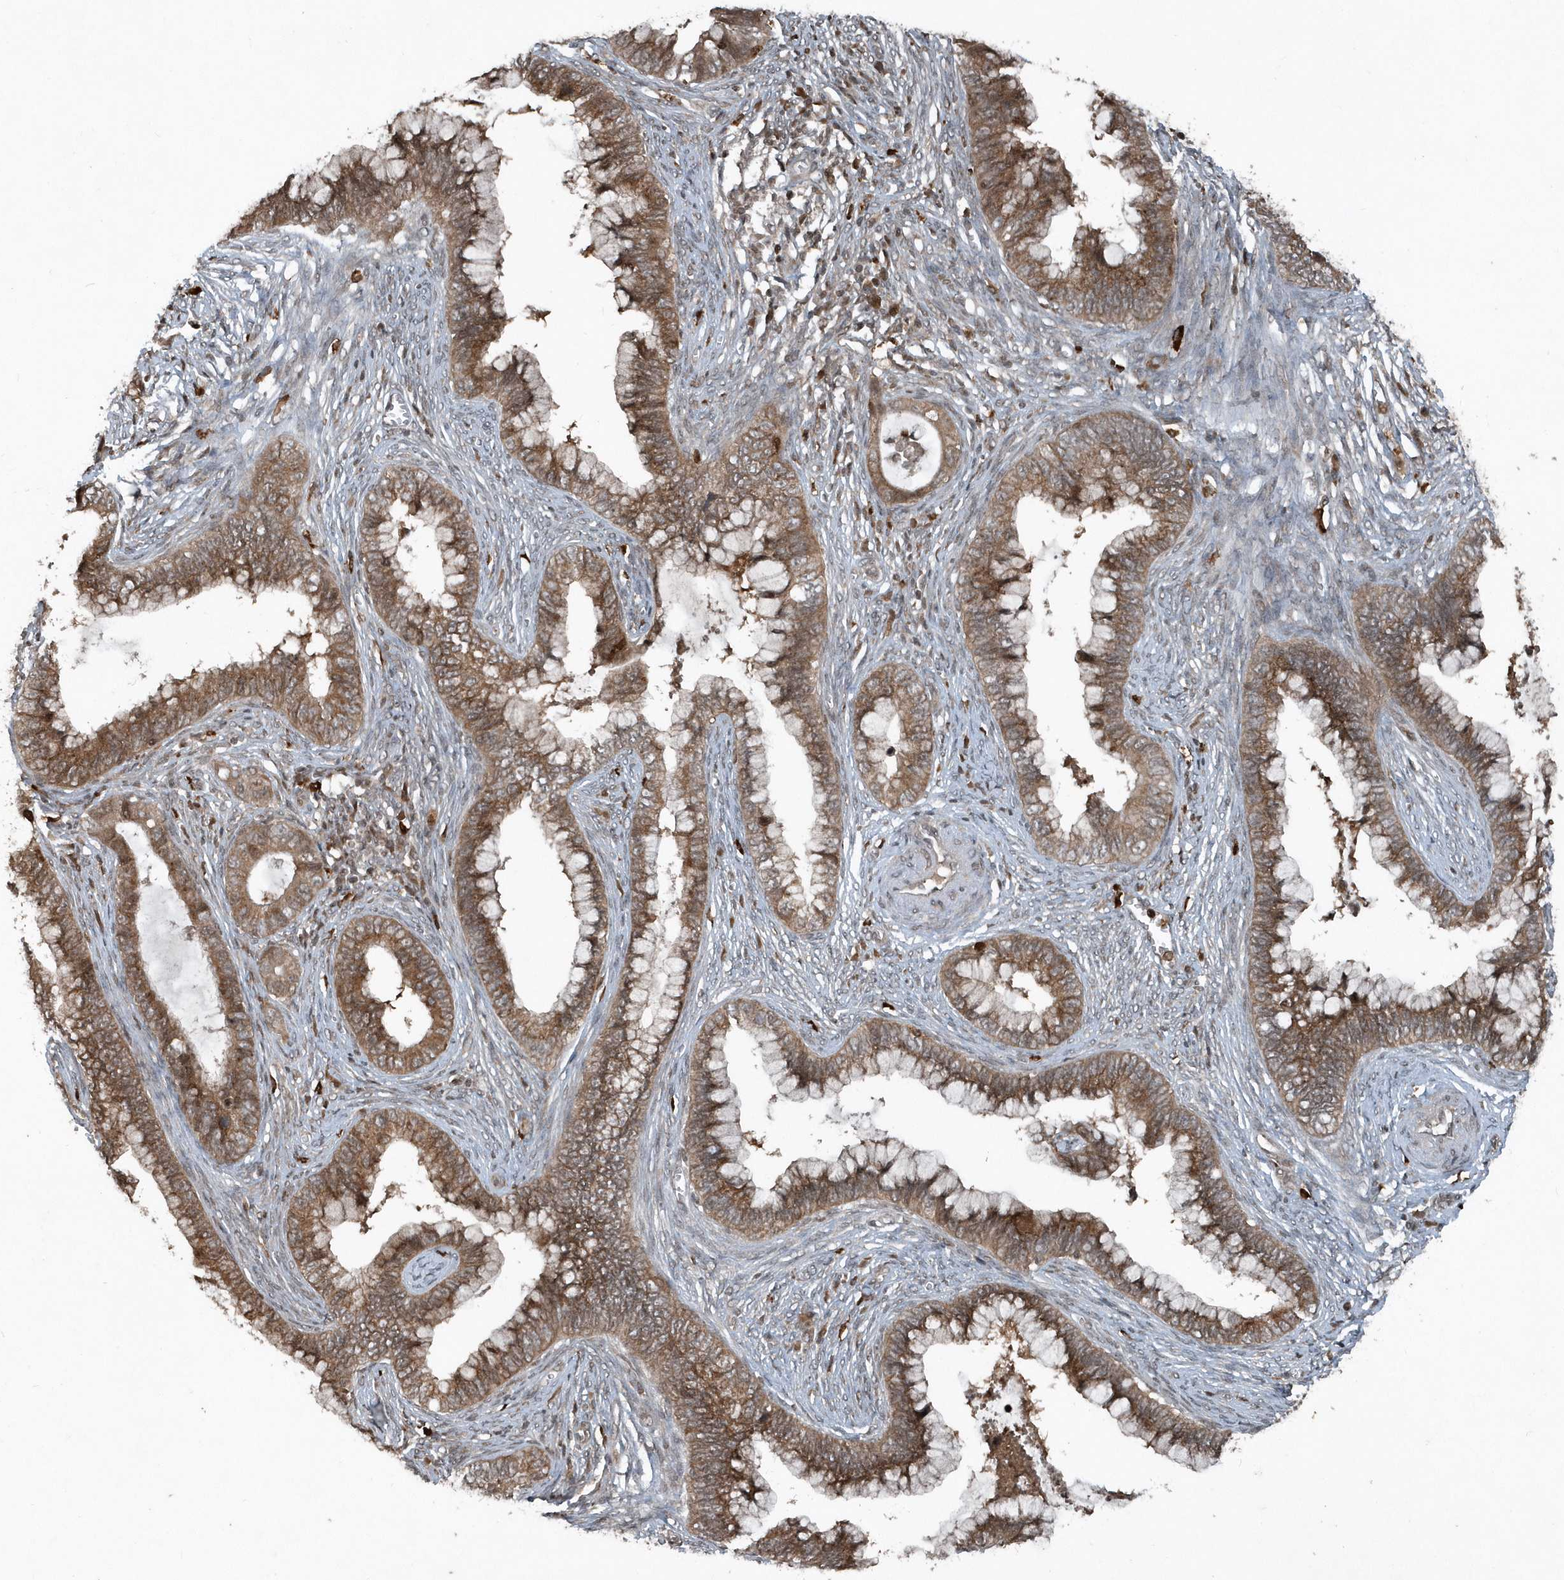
{"staining": {"intensity": "moderate", "quantity": ">75%", "location": "cytoplasmic/membranous"}, "tissue": "cervical cancer", "cell_type": "Tumor cells", "image_type": "cancer", "snomed": [{"axis": "morphology", "description": "Adenocarcinoma, NOS"}, {"axis": "topography", "description": "Cervix"}], "caption": "This image demonstrates IHC staining of adenocarcinoma (cervical), with medium moderate cytoplasmic/membranous expression in about >75% of tumor cells.", "gene": "EIF2B1", "patient": {"sex": "female", "age": 44}}